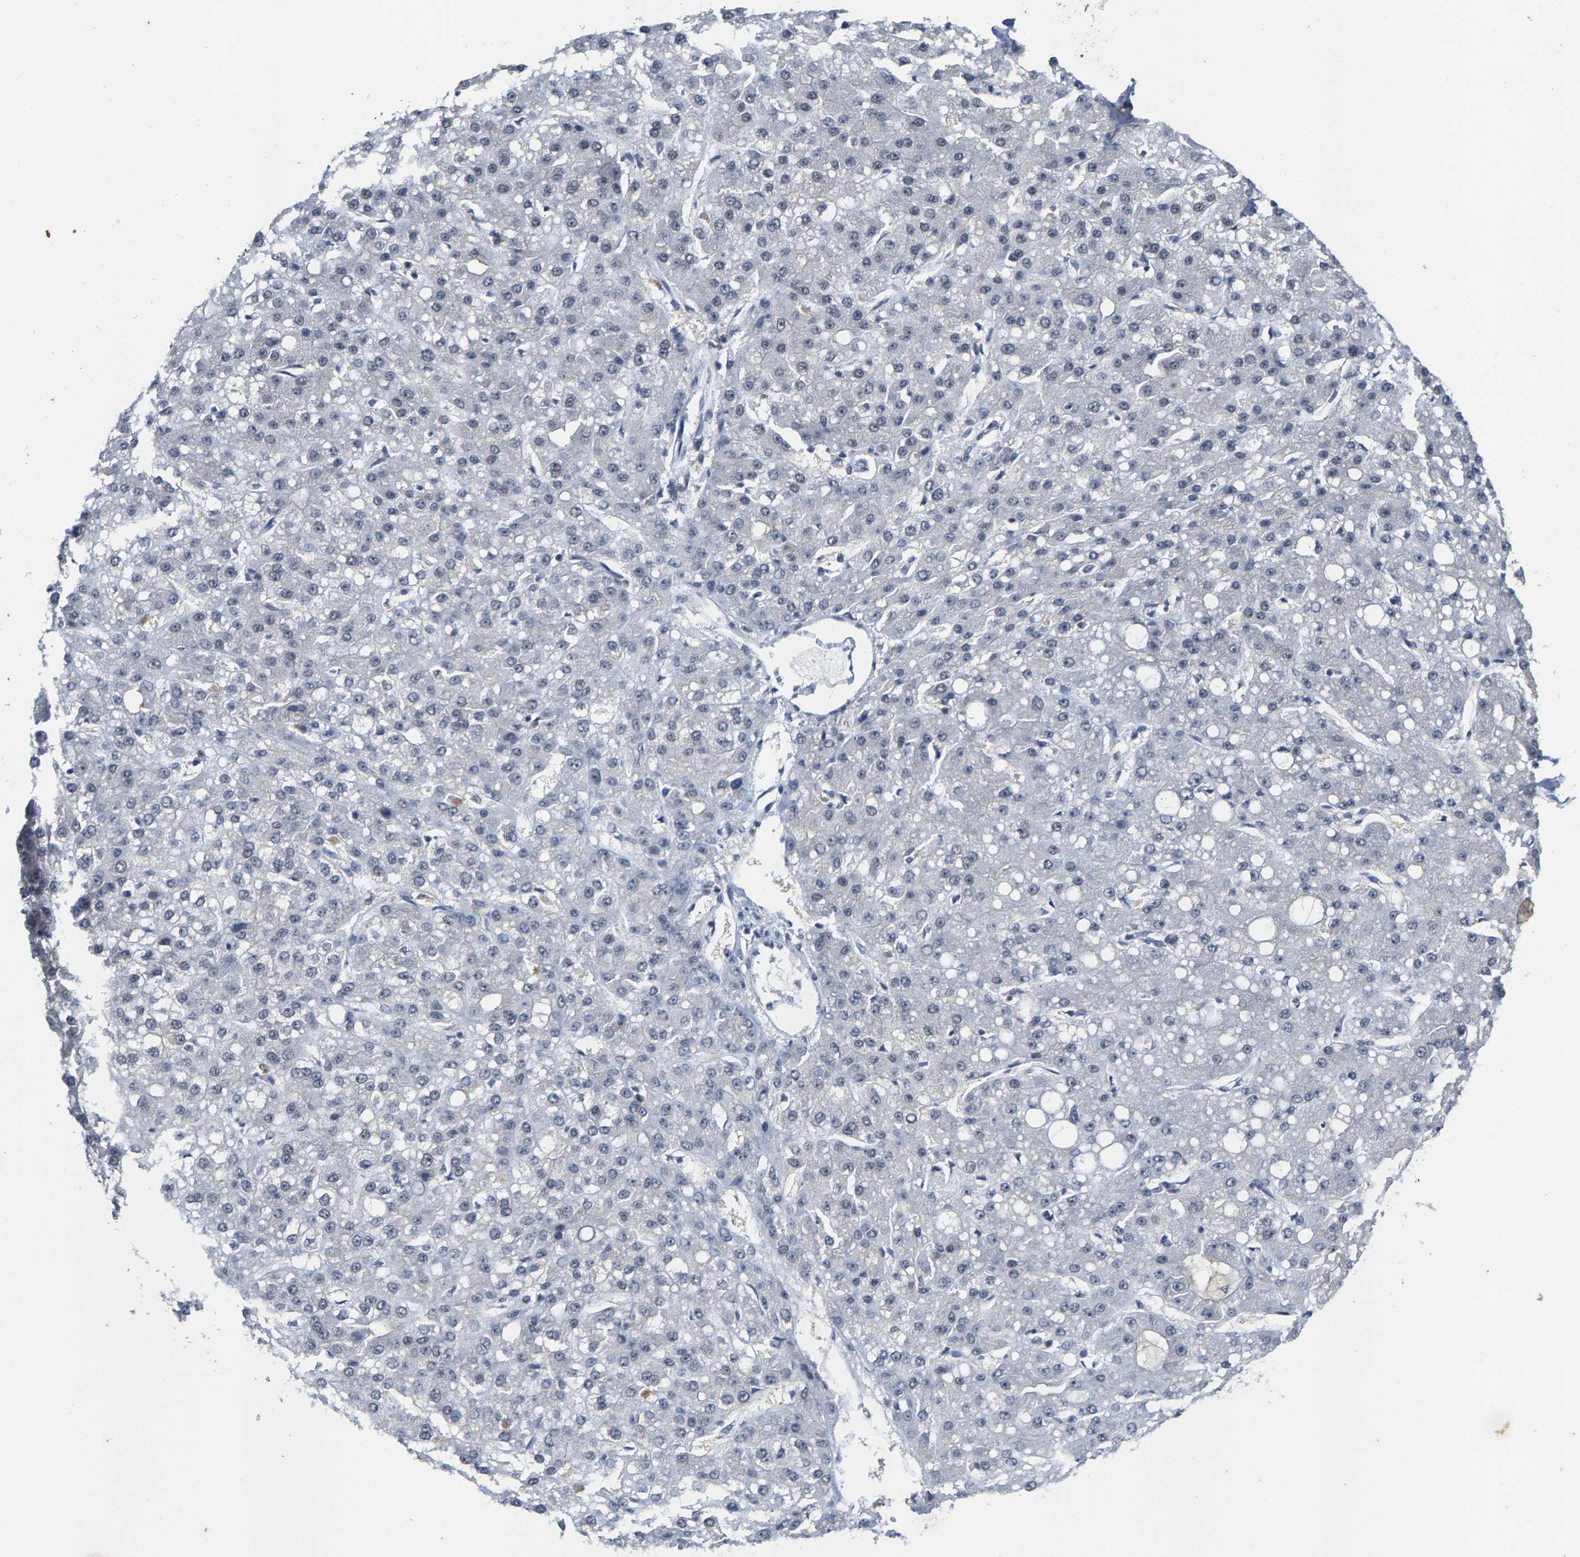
{"staining": {"intensity": "negative", "quantity": "none", "location": "none"}, "tissue": "liver cancer", "cell_type": "Tumor cells", "image_type": "cancer", "snomed": [{"axis": "morphology", "description": "Carcinoma, Hepatocellular, NOS"}, {"axis": "topography", "description": "Liver"}], "caption": "High magnification brightfield microscopy of hepatocellular carcinoma (liver) stained with DAB (3,3'-diaminobenzidine) (brown) and counterstained with hematoxylin (blue): tumor cells show no significant expression.", "gene": "FGD3", "patient": {"sex": "male", "age": 67}}